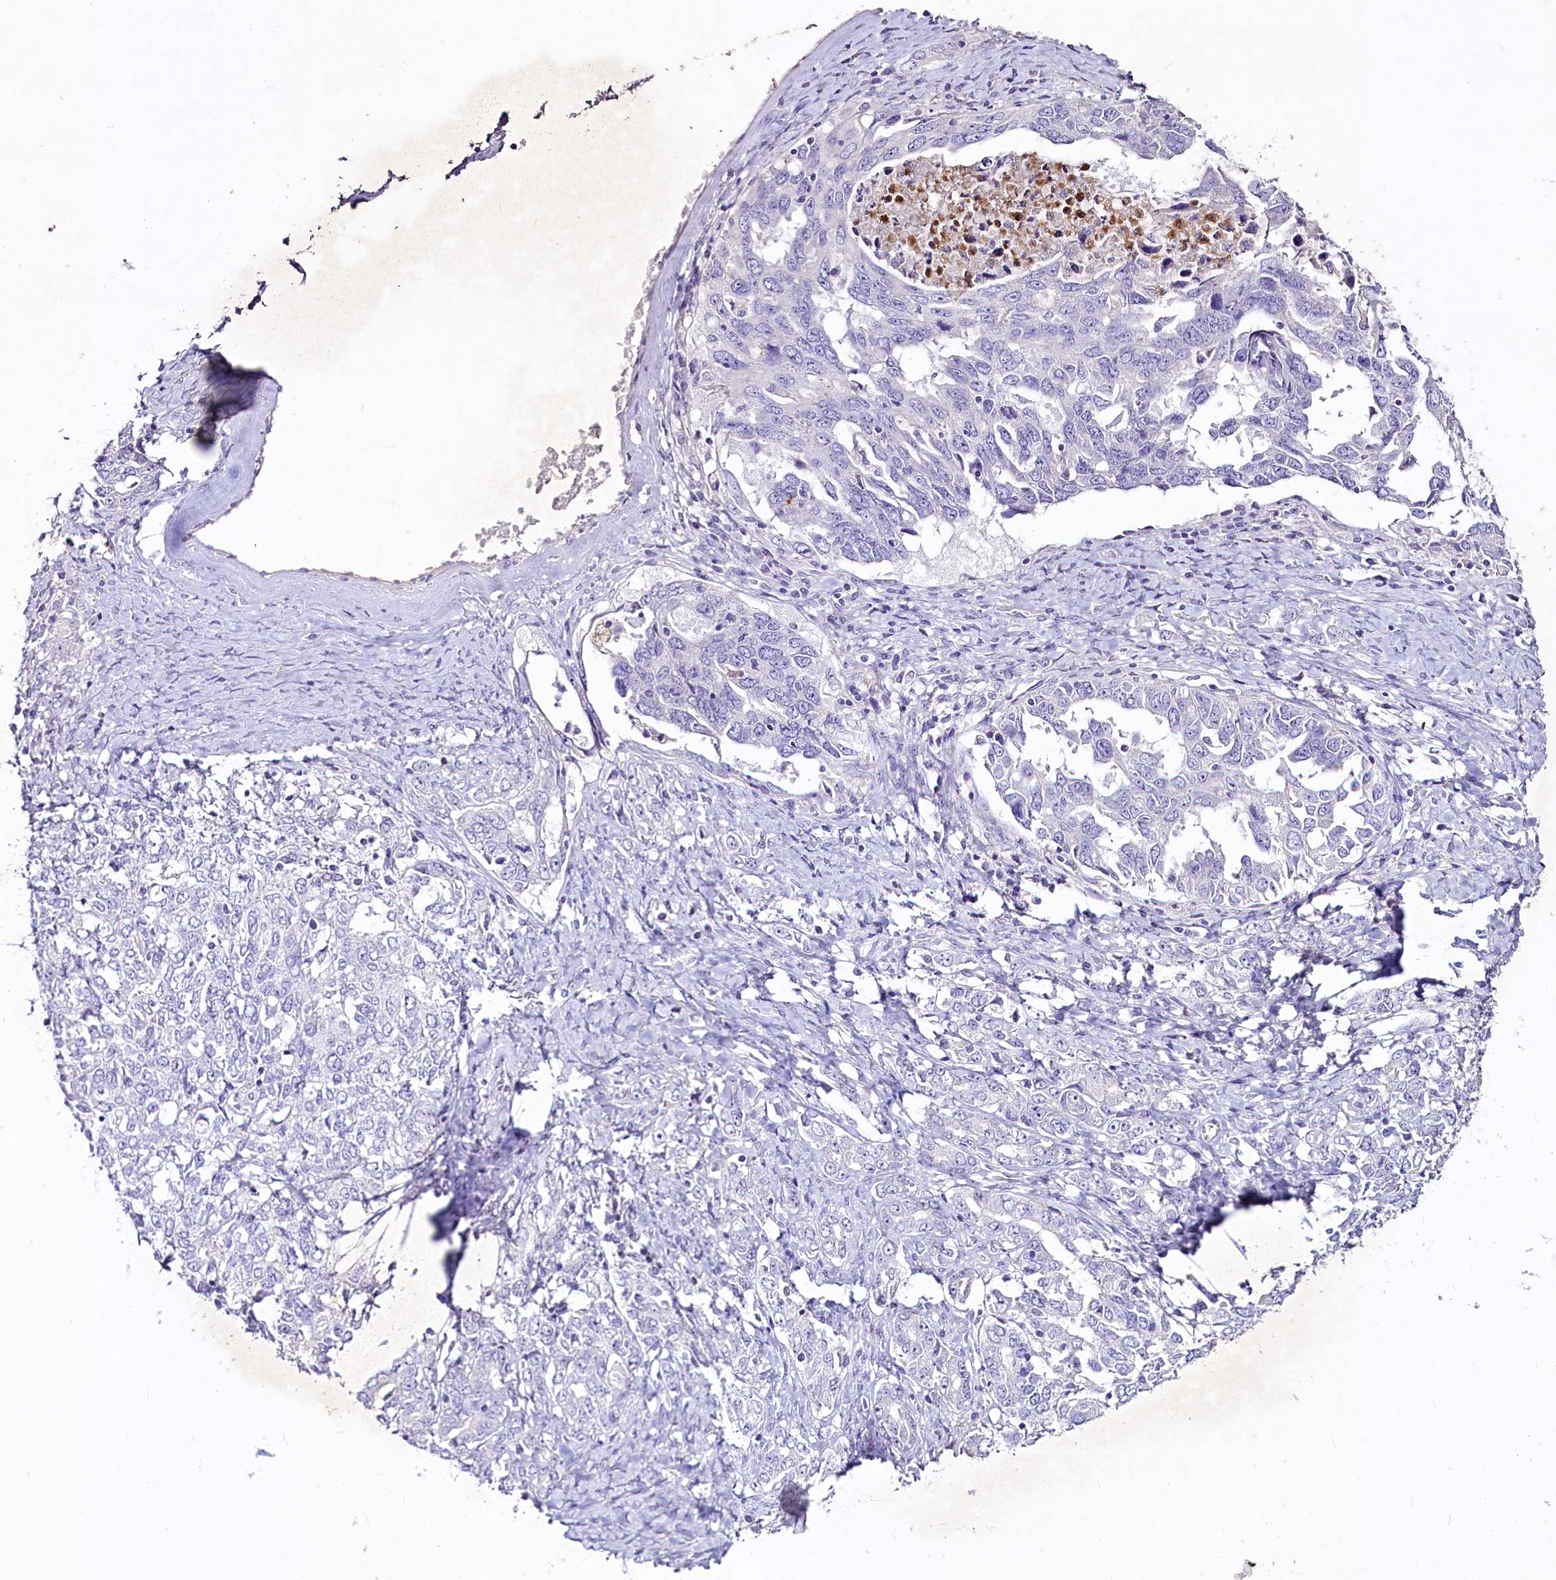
{"staining": {"intensity": "negative", "quantity": "none", "location": "none"}, "tissue": "ovarian cancer", "cell_type": "Tumor cells", "image_type": "cancer", "snomed": [{"axis": "morphology", "description": "Carcinoma, endometroid"}, {"axis": "topography", "description": "Ovary"}], "caption": "An IHC photomicrograph of ovarian cancer is shown. There is no staining in tumor cells of ovarian cancer. (Brightfield microscopy of DAB immunohistochemistry (IHC) at high magnification).", "gene": "FAM209B", "patient": {"sex": "female", "age": 62}}